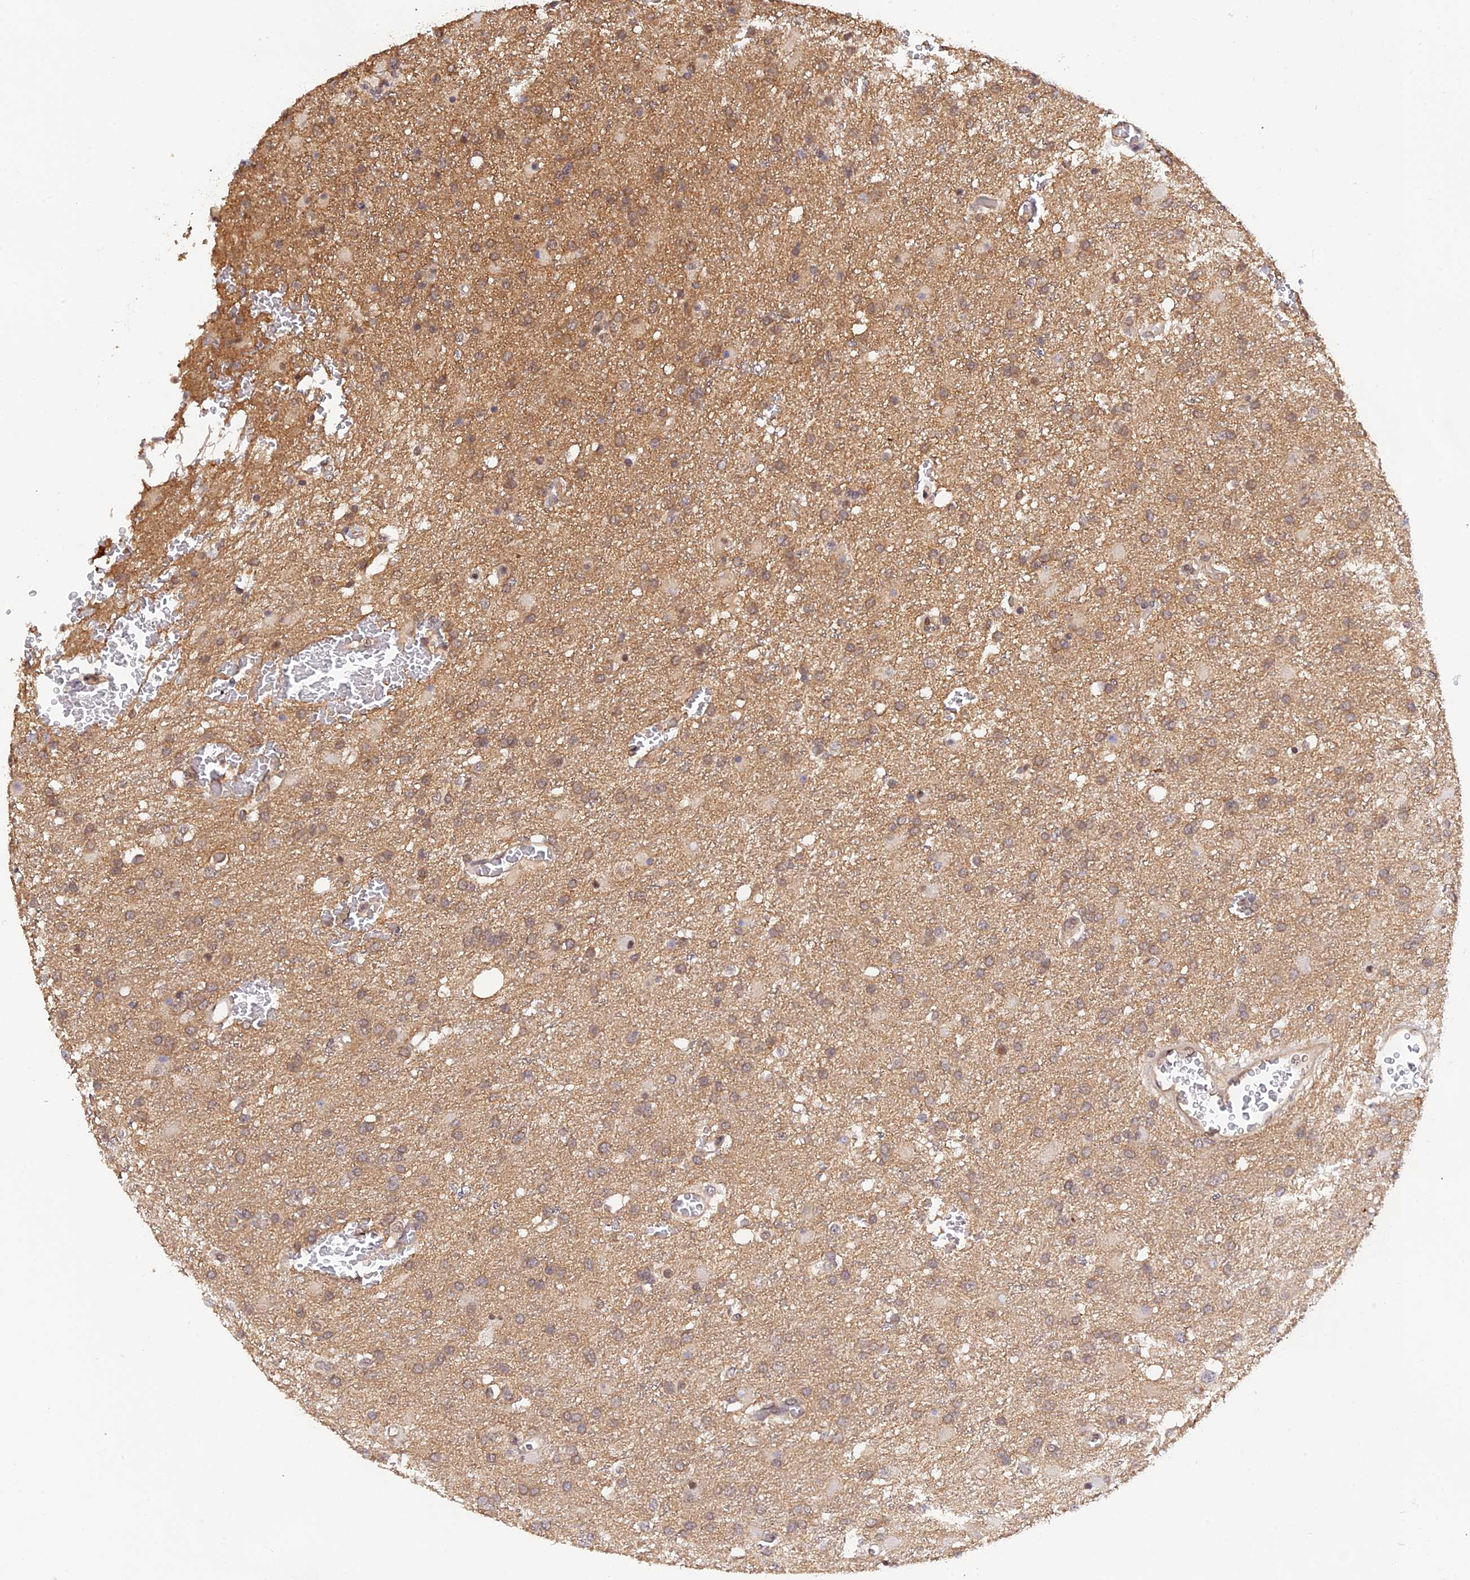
{"staining": {"intensity": "weak", "quantity": "25%-75%", "location": "cytoplasmic/membranous"}, "tissue": "glioma", "cell_type": "Tumor cells", "image_type": "cancer", "snomed": [{"axis": "morphology", "description": "Glioma, malignant, High grade"}, {"axis": "topography", "description": "Brain"}], "caption": "A histopathology image of human glioma stained for a protein displays weak cytoplasmic/membranous brown staining in tumor cells.", "gene": "ZNF436", "patient": {"sex": "female", "age": 74}}